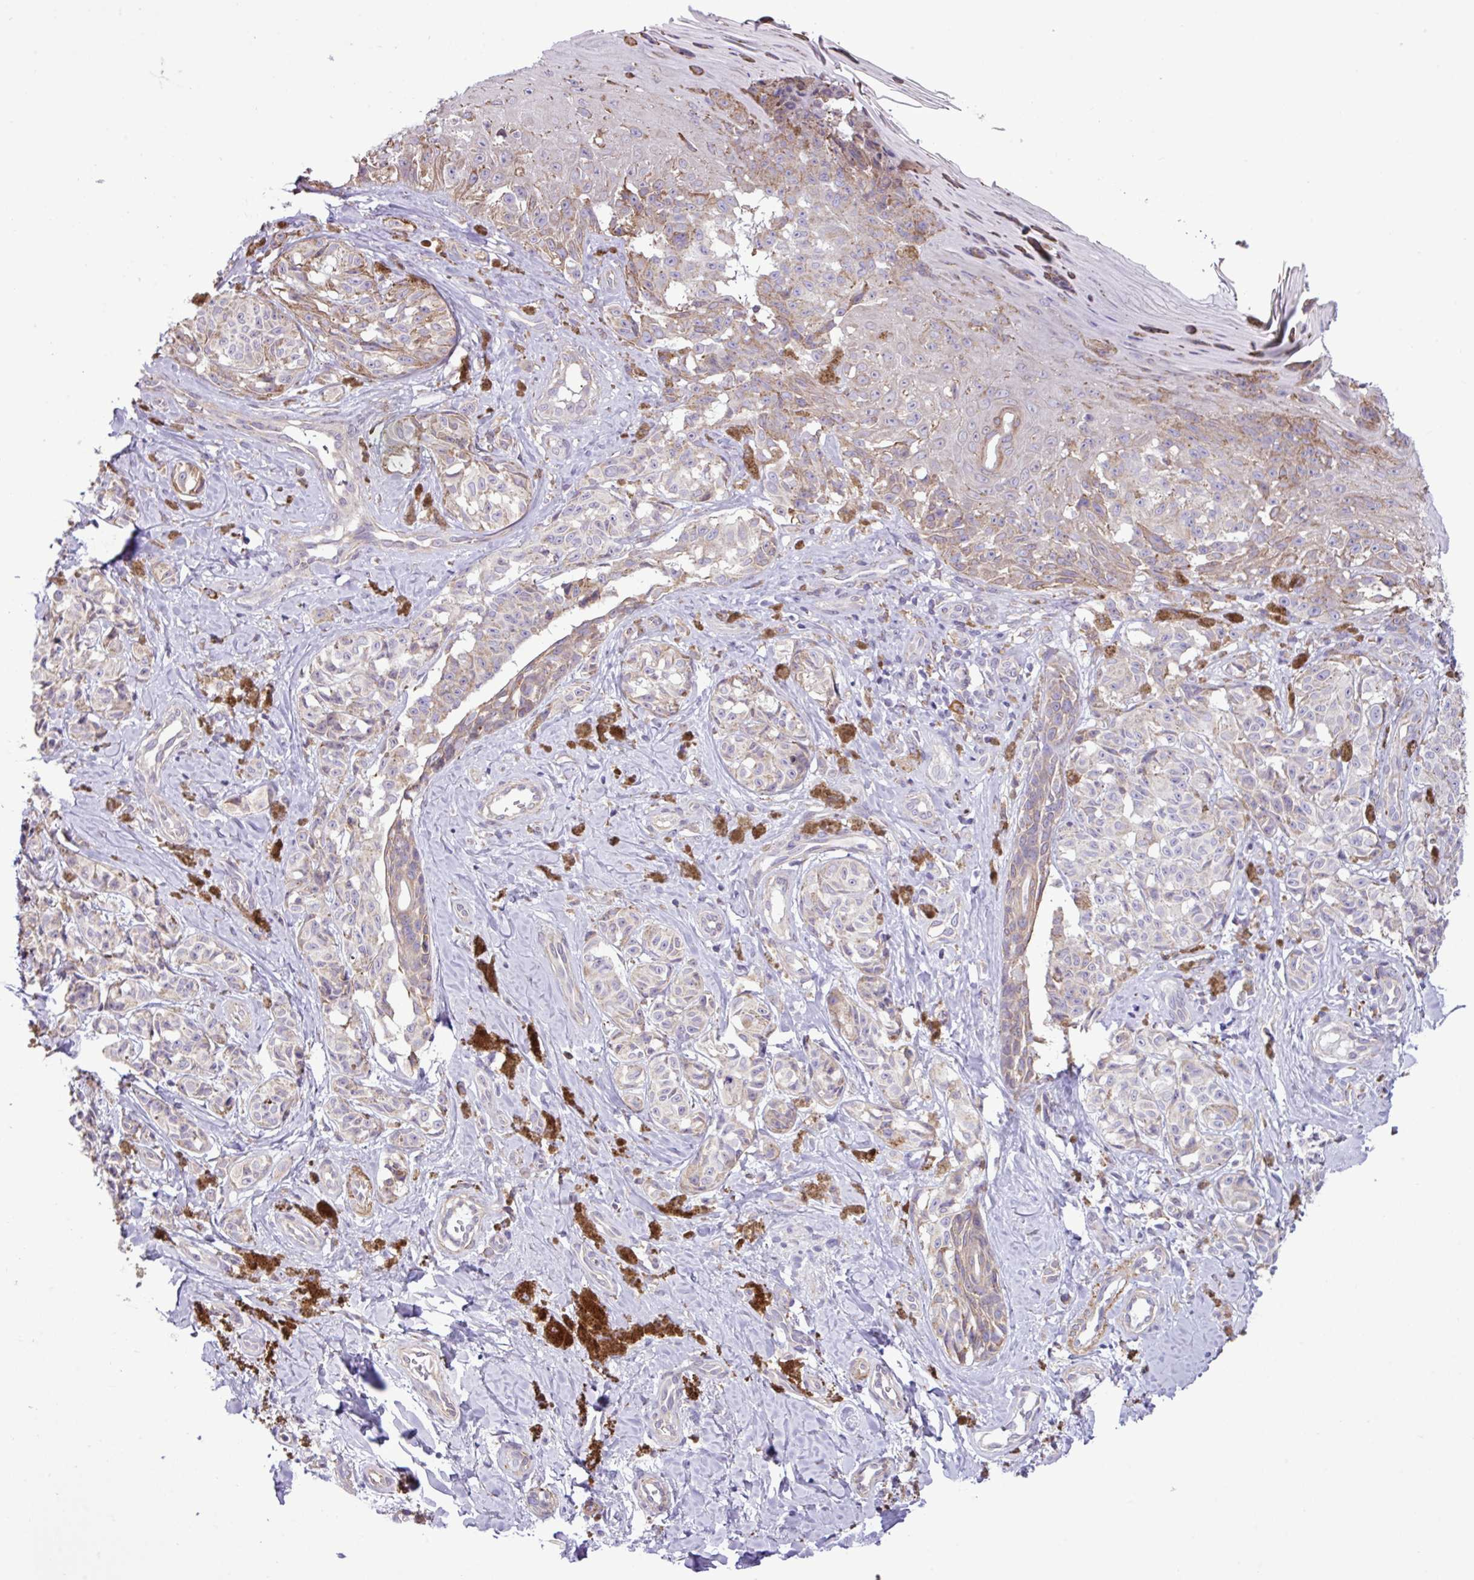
{"staining": {"intensity": "weak", "quantity": "<25%", "location": "cytoplasmic/membranous"}, "tissue": "melanoma", "cell_type": "Tumor cells", "image_type": "cancer", "snomed": [{"axis": "morphology", "description": "Malignant melanoma, NOS"}, {"axis": "topography", "description": "Skin"}], "caption": "Malignant melanoma stained for a protein using IHC reveals no positivity tumor cells.", "gene": "ZSCAN5A", "patient": {"sex": "female", "age": 65}}